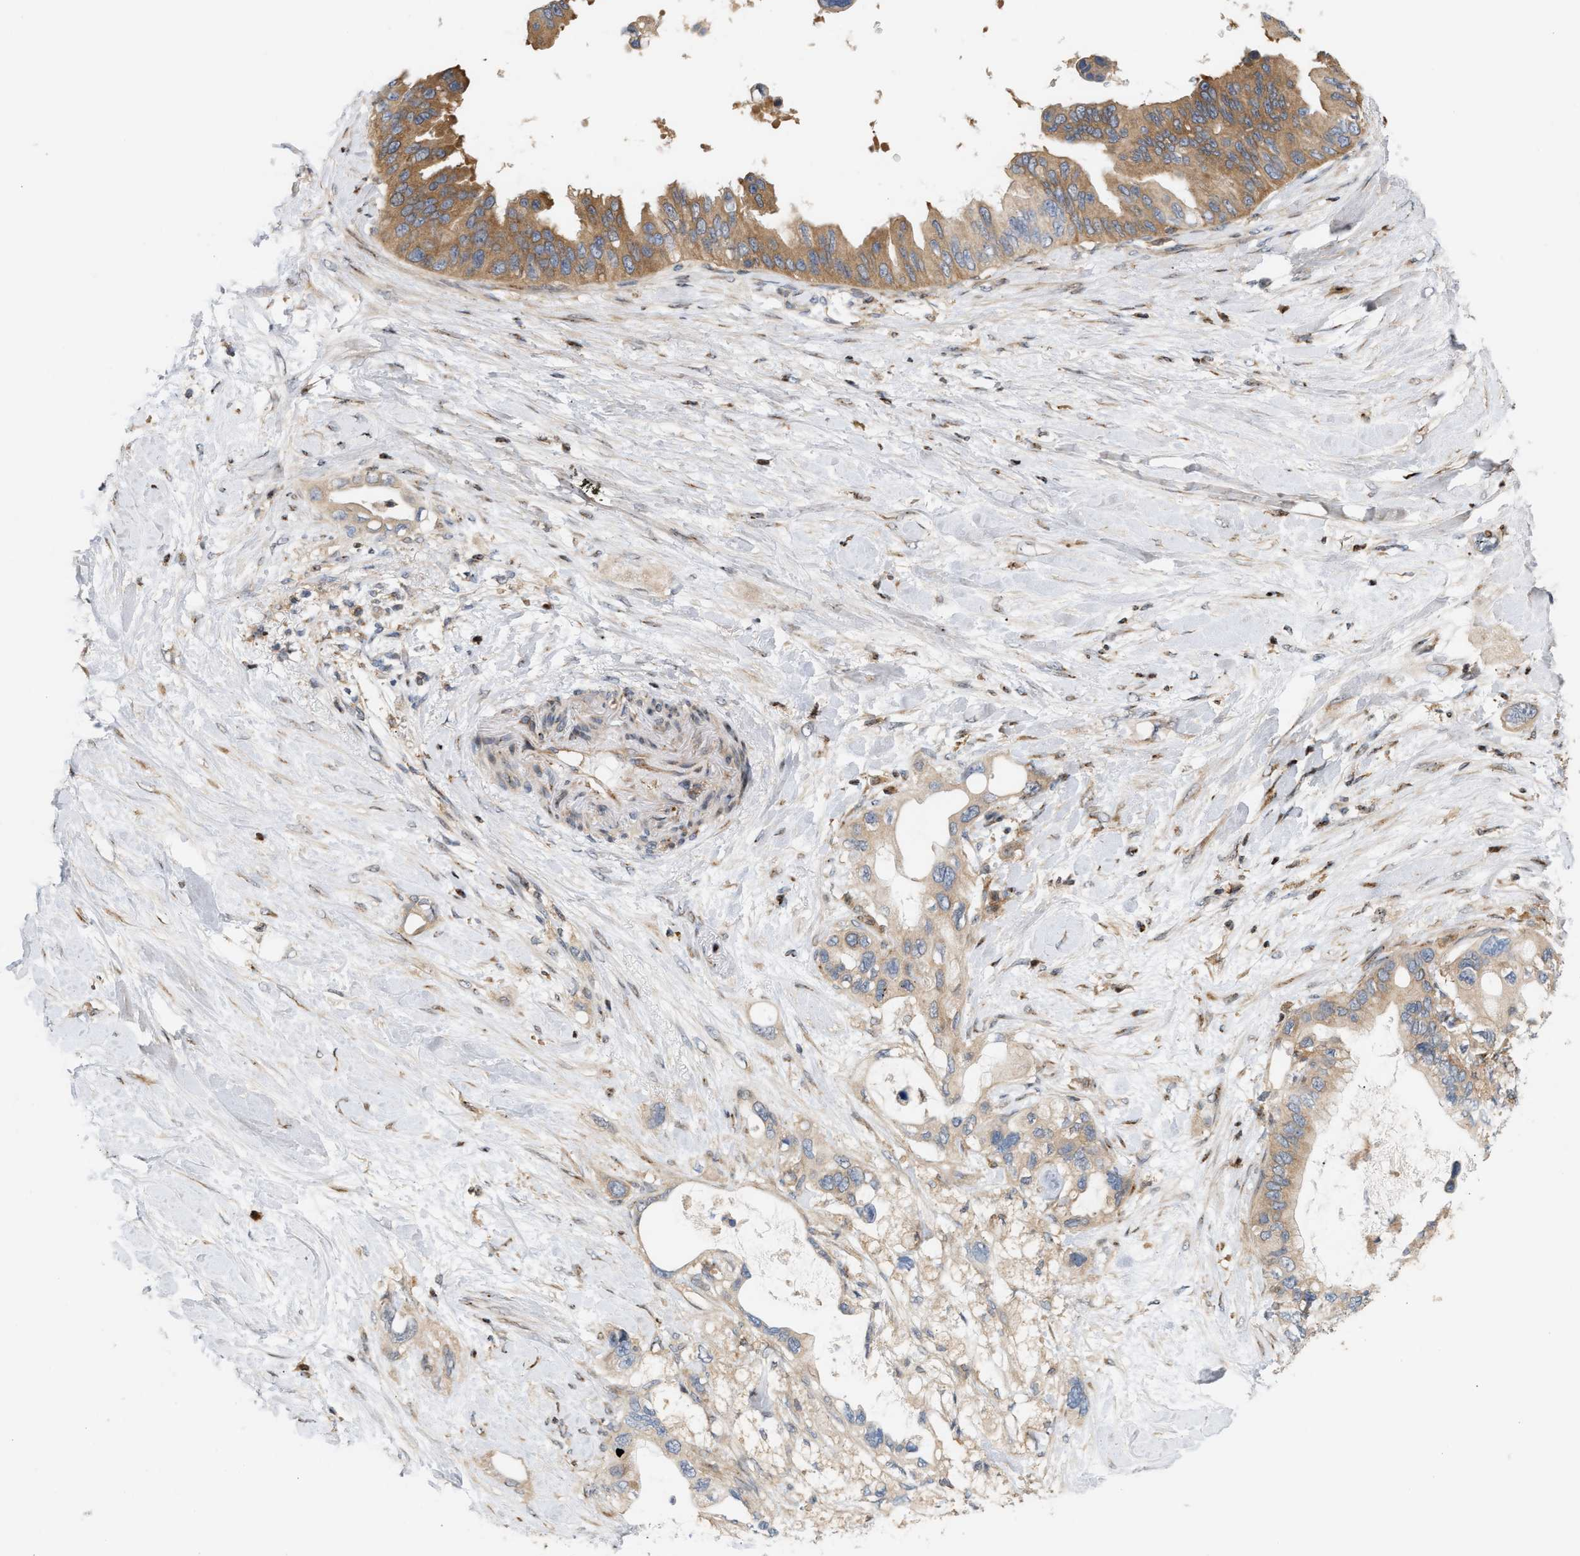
{"staining": {"intensity": "moderate", "quantity": ">75%", "location": "cytoplasmic/membranous"}, "tissue": "pancreatic cancer", "cell_type": "Tumor cells", "image_type": "cancer", "snomed": [{"axis": "morphology", "description": "Adenocarcinoma, NOS"}, {"axis": "topography", "description": "Pancreas"}], "caption": "This image demonstrates immunohistochemistry staining of human pancreatic adenocarcinoma, with medium moderate cytoplasmic/membranous positivity in approximately >75% of tumor cells.", "gene": "DBNL", "patient": {"sex": "female", "age": 56}}